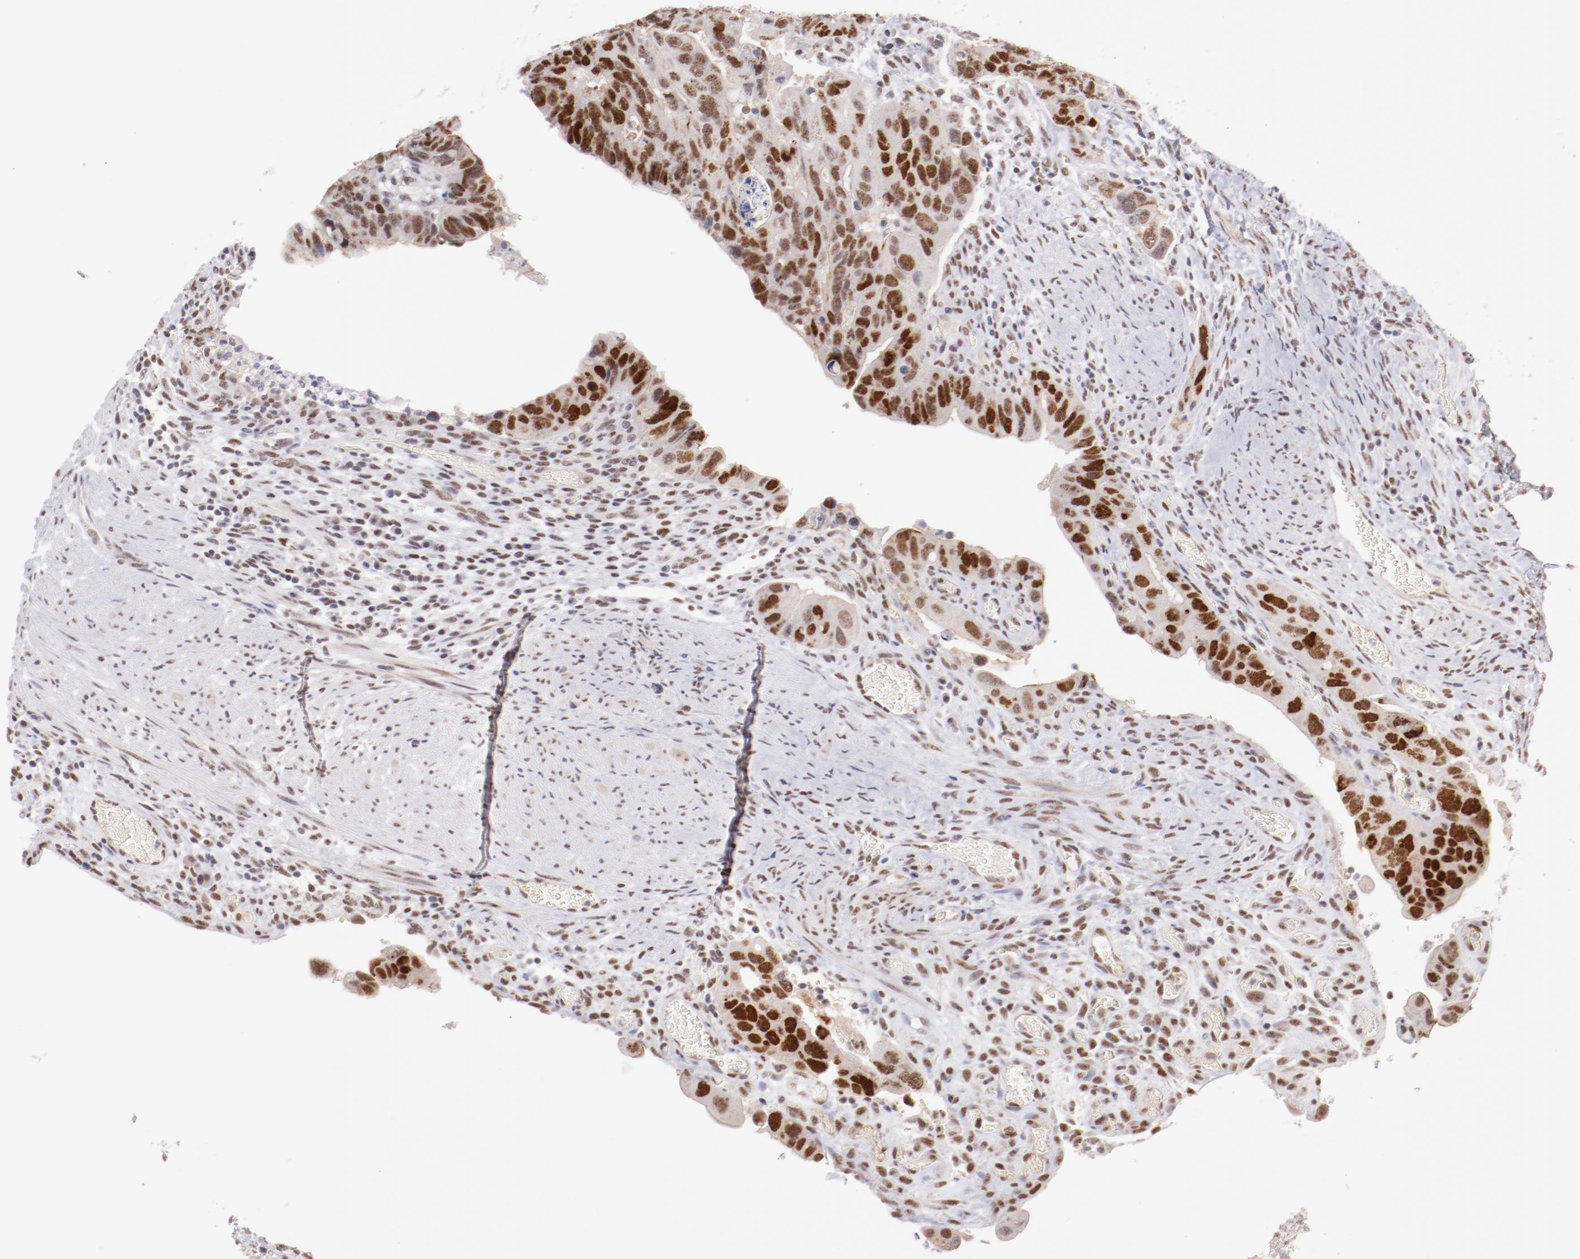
{"staining": {"intensity": "strong", "quantity": ">75%", "location": "nuclear"}, "tissue": "colorectal cancer", "cell_type": "Tumor cells", "image_type": "cancer", "snomed": [{"axis": "morphology", "description": "Adenocarcinoma, NOS"}, {"axis": "topography", "description": "Rectum"}], "caption": "Immunohistochemical staining of colorectal adenocarcinoma displays strong nuclear protein staining in about >75% of tumor cells.", "gene": "TFAP4", "patient": {"sex": "male", "age": 53}}